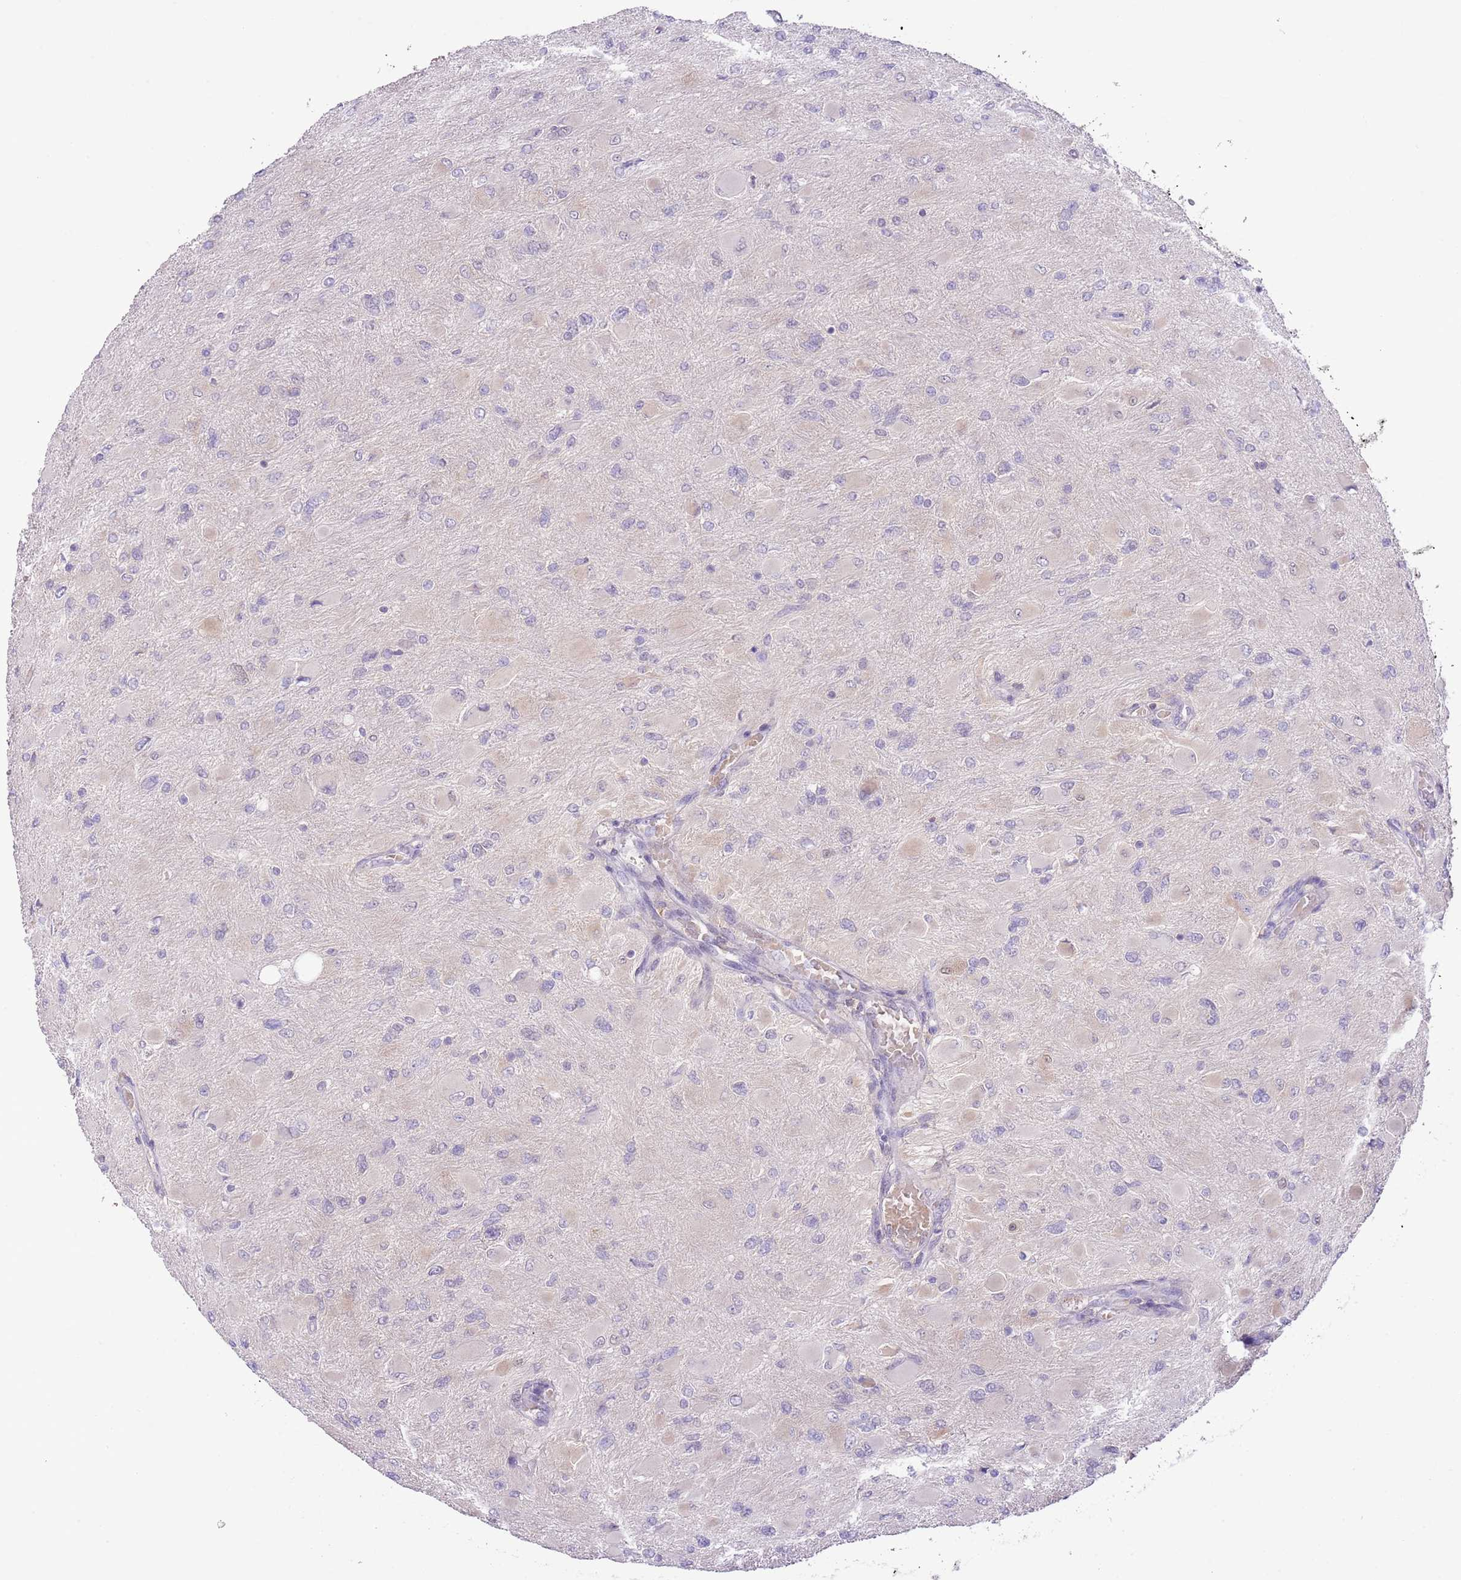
{"staining": {"intensity": "negative", "quantity": "none", "location": "none"}, "tissue": "glioma", "cell_type": "Tumor cells", "image_type": "cancer", "snomed": [{"axis": "morphology", "description": "Glioma, malignant, High grade"}, {"axis": "topography", "description": "Cerebral cortex"}], "caption": "Photomicrograph shows no significant protein positivity in tumor cells of high-grade glioma (malignant).", "gene": "GALK2", "patient": {"sex": "female", "age": 36}}